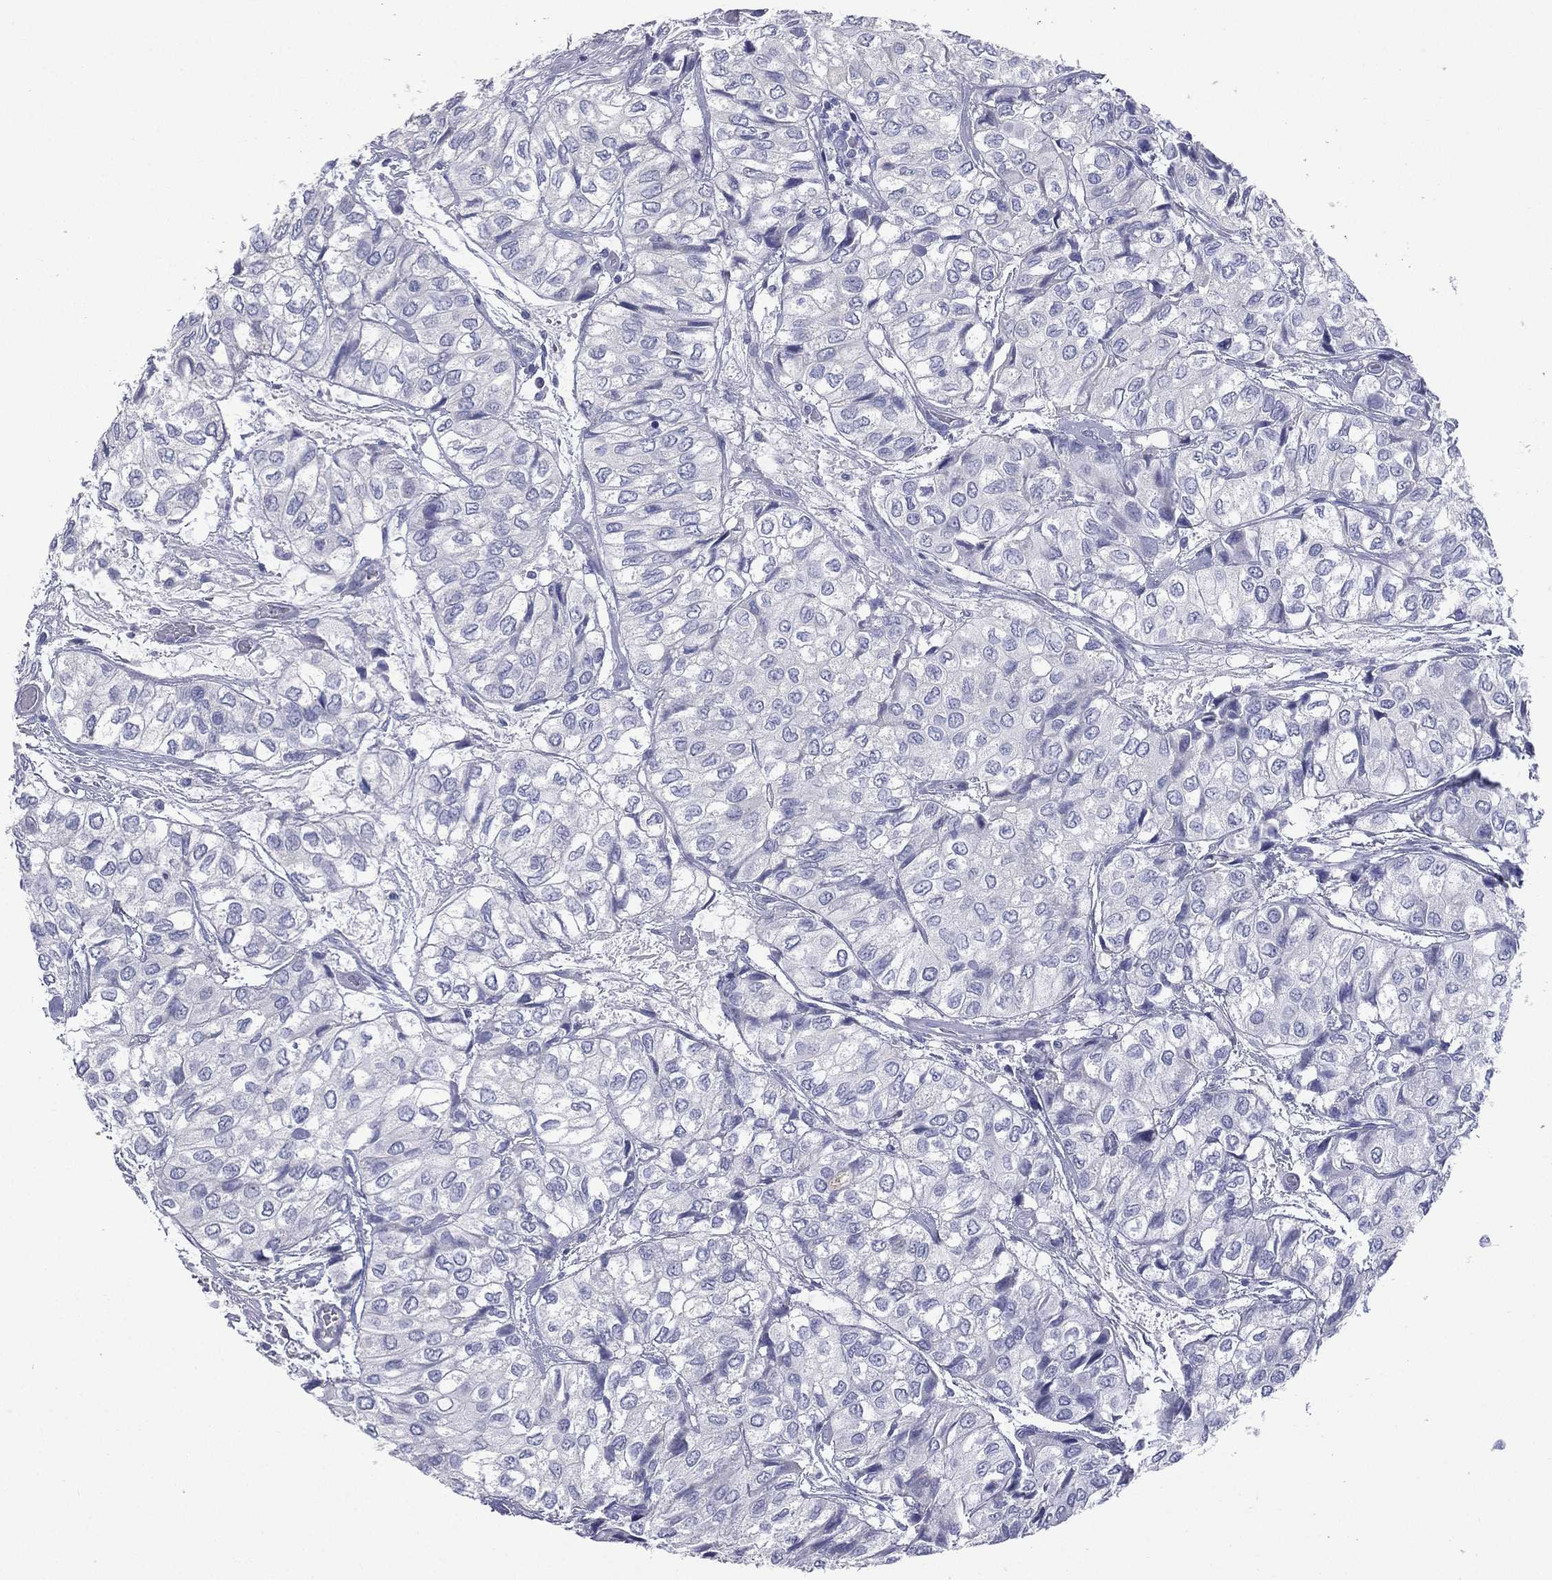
{"staining": {"intensity": "negative", "quantity": "none", "location": "none"}, "tissue": "urothelial cancer", "cell_type": "Tumor cells", "image_type": "cancer", "snomed": [{"axis": "morphology", "description": "Urothelial carcinoma, High grade"}, {"axis": "topography", "description": "Urinary bladder"}], "caption": "This histopathology image is of urothelial carcinoma (high-grade) stained with immunohistochemistry (IHC) to label a protein in brown with the nuclei are counter-stained blue. There is no staining in tumor cells.", "gene": "CES2", "patient": {"sex": "male", "age": 73}}